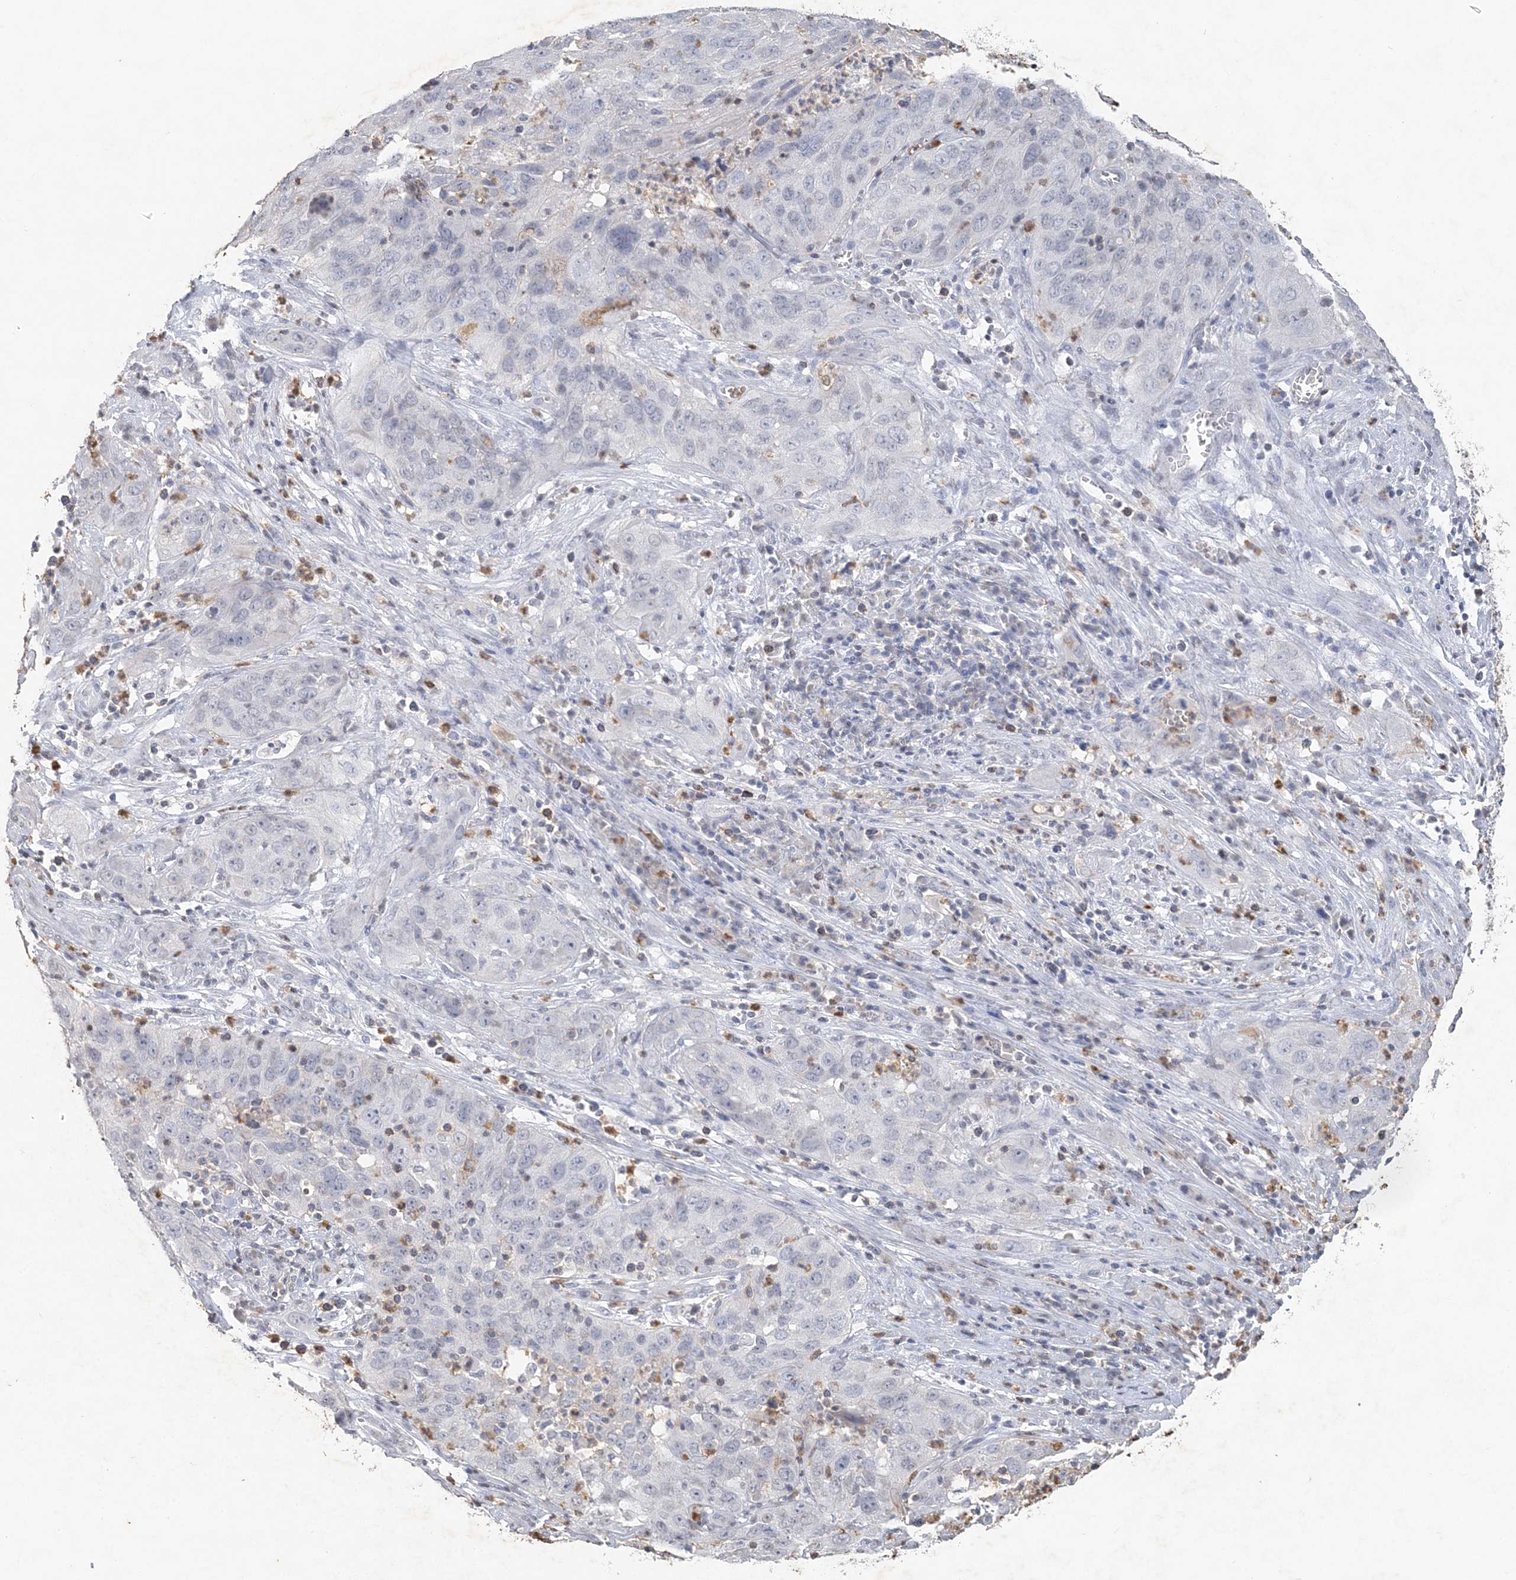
{"staining": {"intensity": "negative", "quantity": "none", "location": "none"}, "tissue": "cervical cancer", "cell_type": "Tumor cells", "image_type": "cancer", "snomed": [{"axis": "morphology", "description": "Squamous cell carcinoma, NOS"}, {"axis": "topography", "description": "Cervix"}], "caption": "This image is of cervical squamous cell carcinoma stained with IHC to label a protein in brown with the nuclei are counter-stained blue. There is no positivity in tumor cells. (Stains: DAB (3,3'-diaminobenzidine) IHC with hematoxylin counter stain, Microscopy: brightfield microscopy at high magnification).", "gene": "PDCD1", "patient": {"sex": "female", "age": 32}}